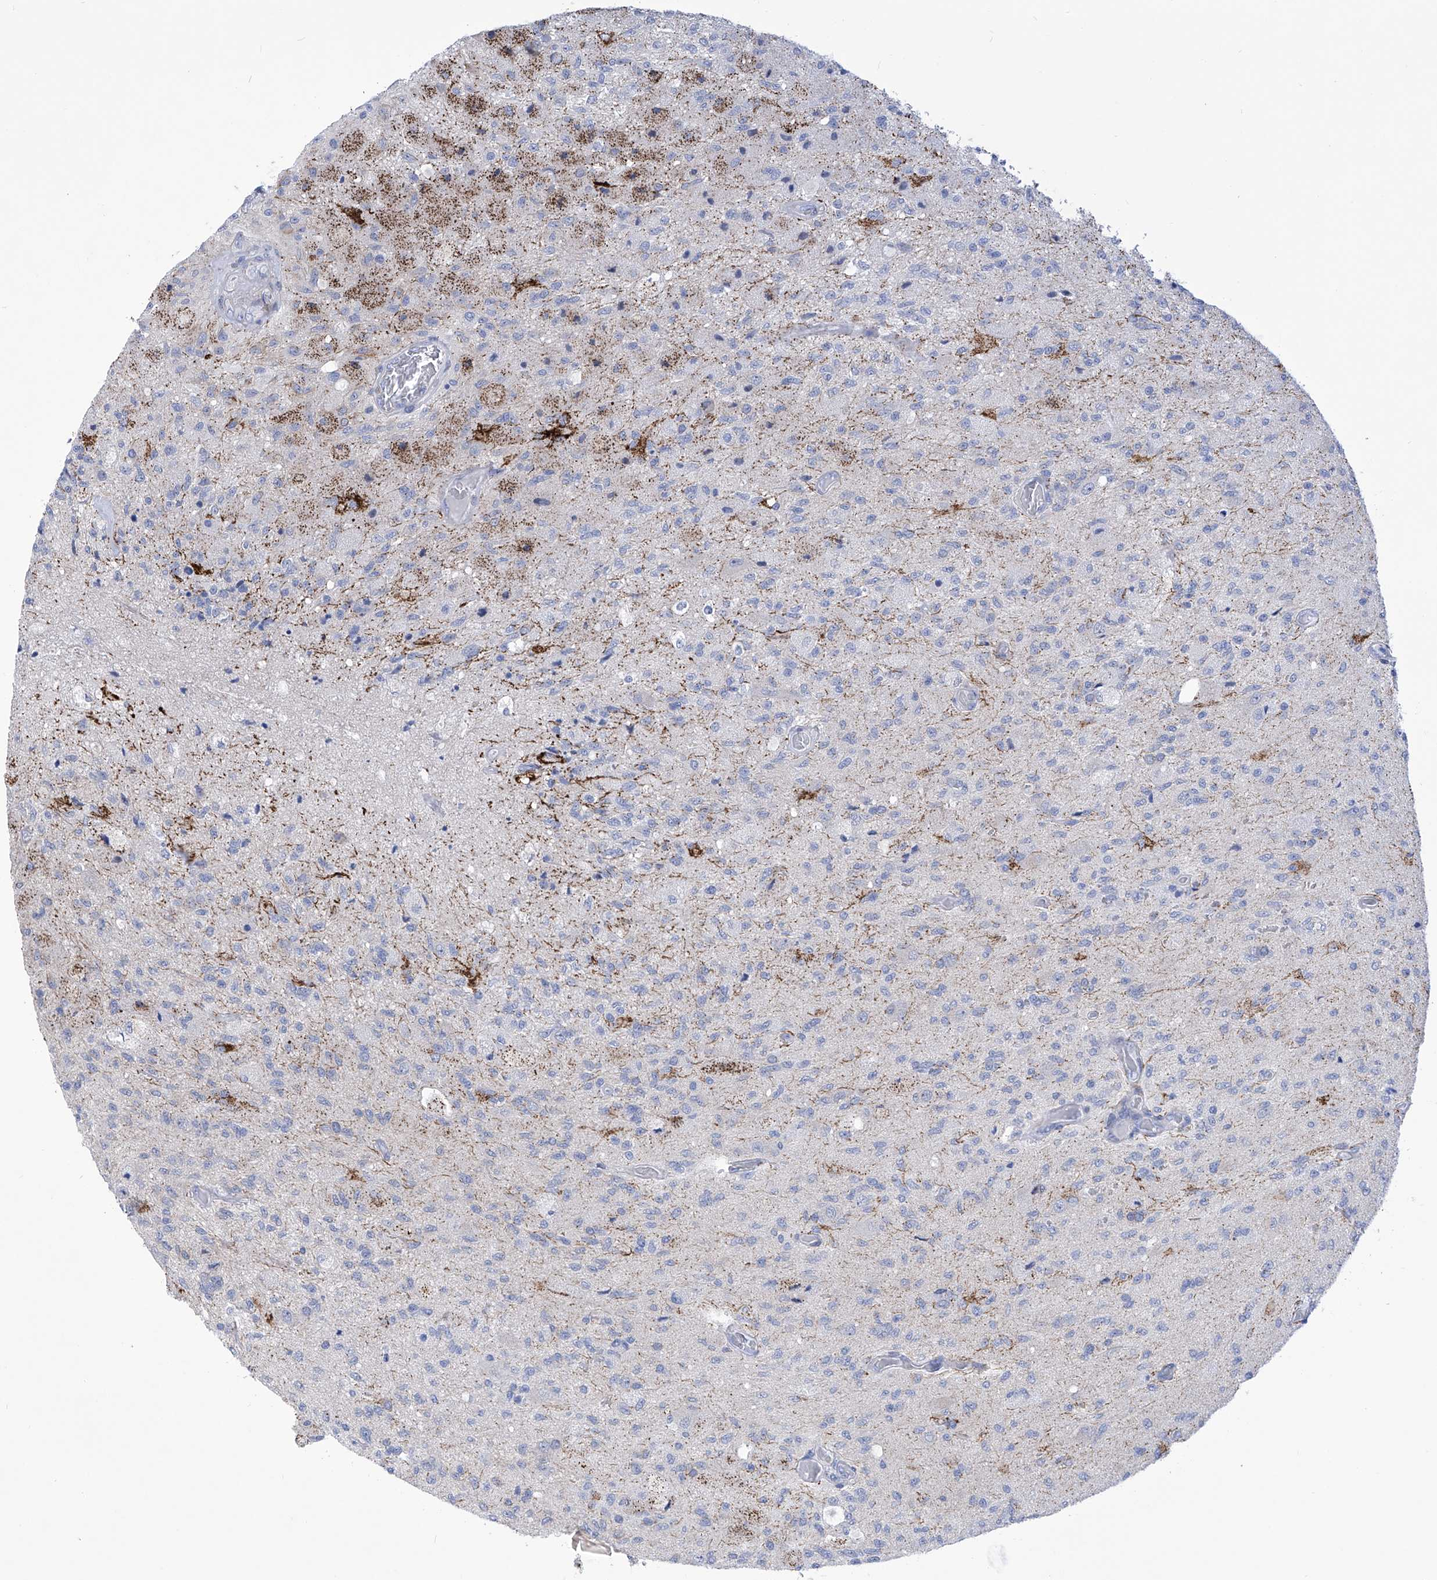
{"staining": {"intensity": "negative", "quantity": "none", "location": "none"}, "tissue": "glioma", "cell_type": "Tumor cells", "image_type": "cancer", "snomed": [{"axis": "morphology", "description": "Normal tissue, NOS"}, {"axis": "morphology", "description": "Glioma, malignant, High grade"}, {"axis": "topography", "description": "Cerebral cortex"}], "caption": "High magnification brightfield microscopy of malignant glioma (high-grade) stained with DAB (brown) and counterstained with hematoxylin (blue): tumor cells show no significant staining.", "gene": "C1orf87", "patient": {"sex": "male", "age": 77}}